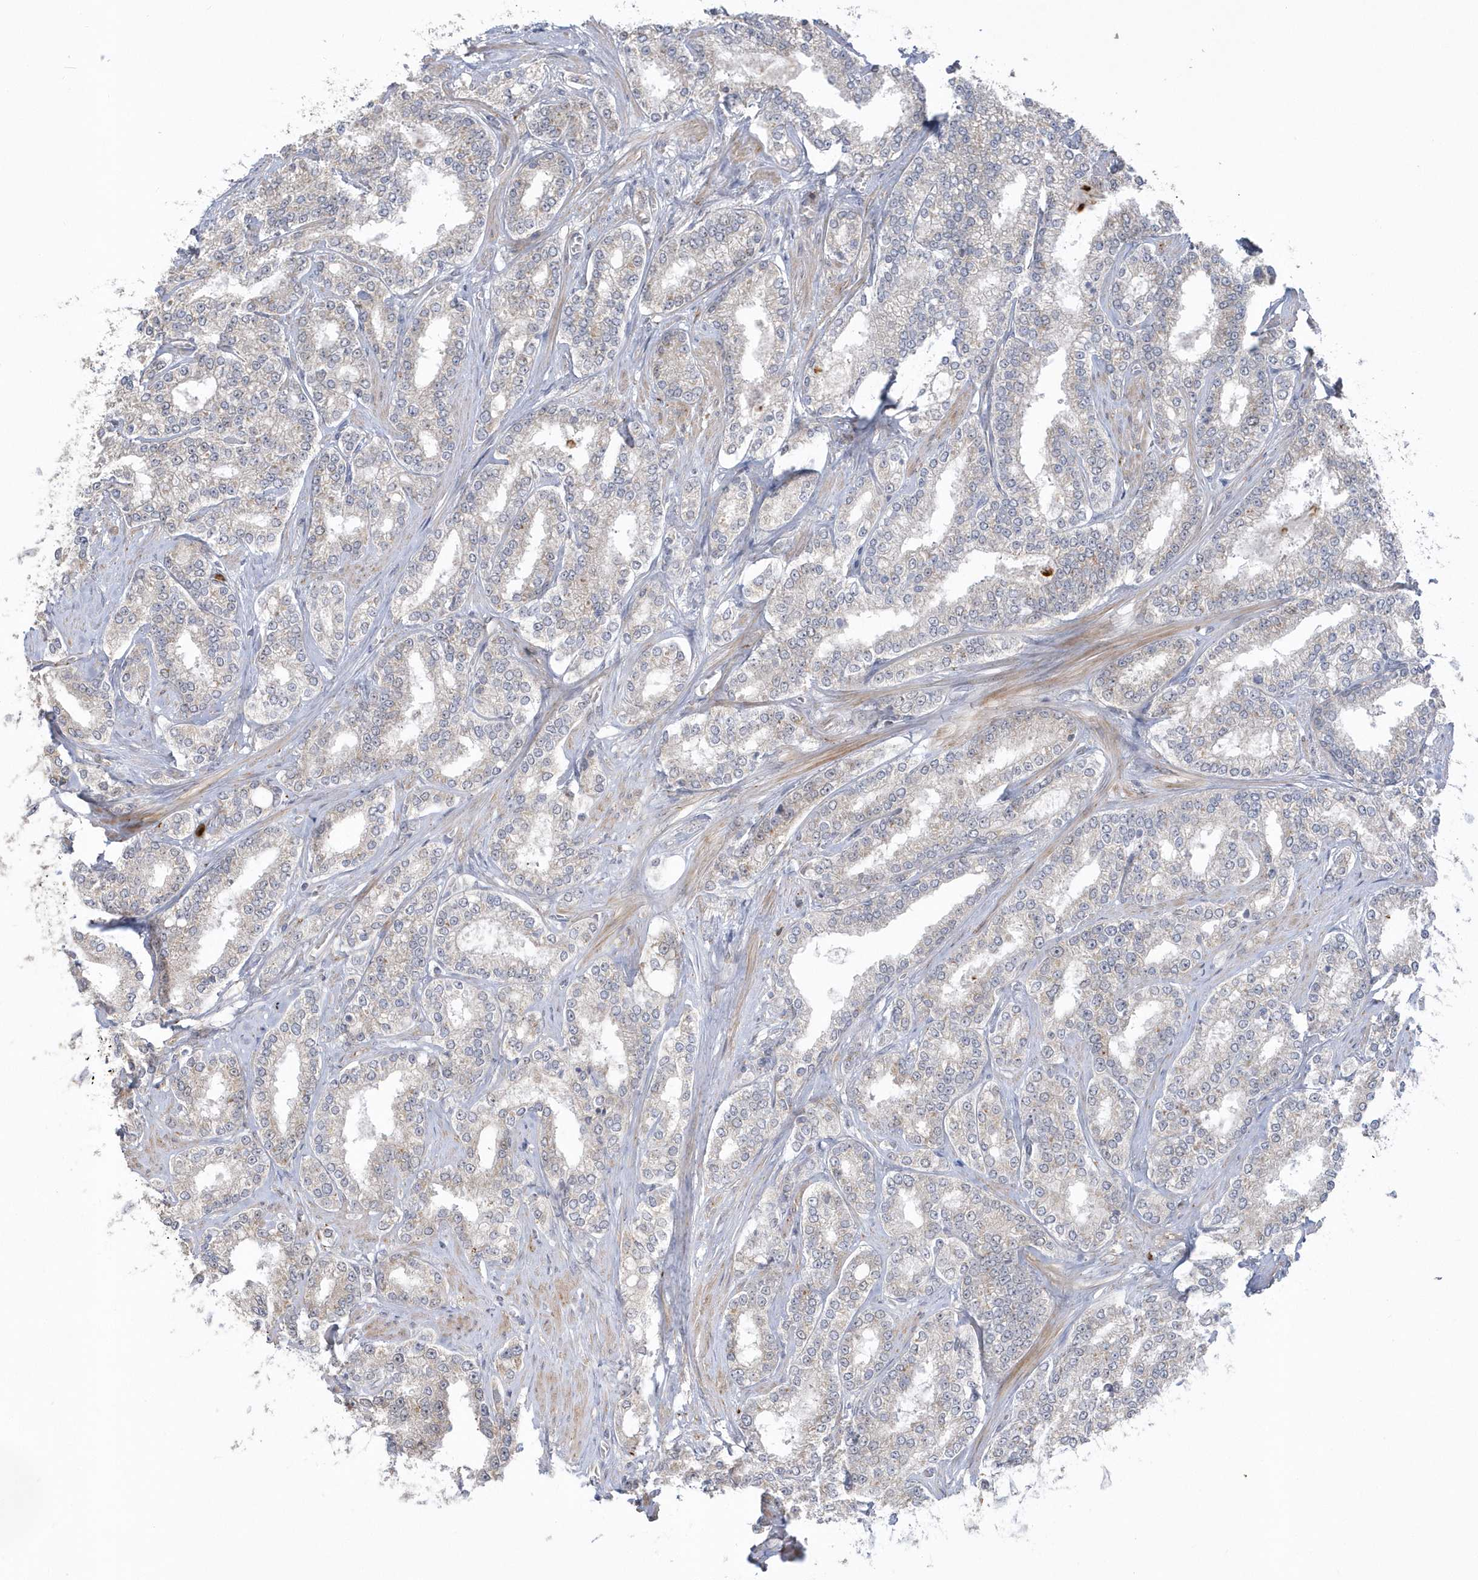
{"staining": {"intensity": "weak", "quantity": "<25%", "location": "cytoplasmic/membranous"}, "tissue": "prostate cancer", "cell_type": "Tumor cells", "image_type": "cancer", "snomed": [{"axis": "morphology", "description": "Normal tissue, NOS"}, {"axis": "morphology", "description": "Adenocarcinoma, High grade"}, {"axis": "topography", "description": "Prostate"}], "caption": "Image shows no significant protein staining in tumor cells of prostate cancer.", "gene": "NAF1", "patient": {"sex": "male", "age": 83}}